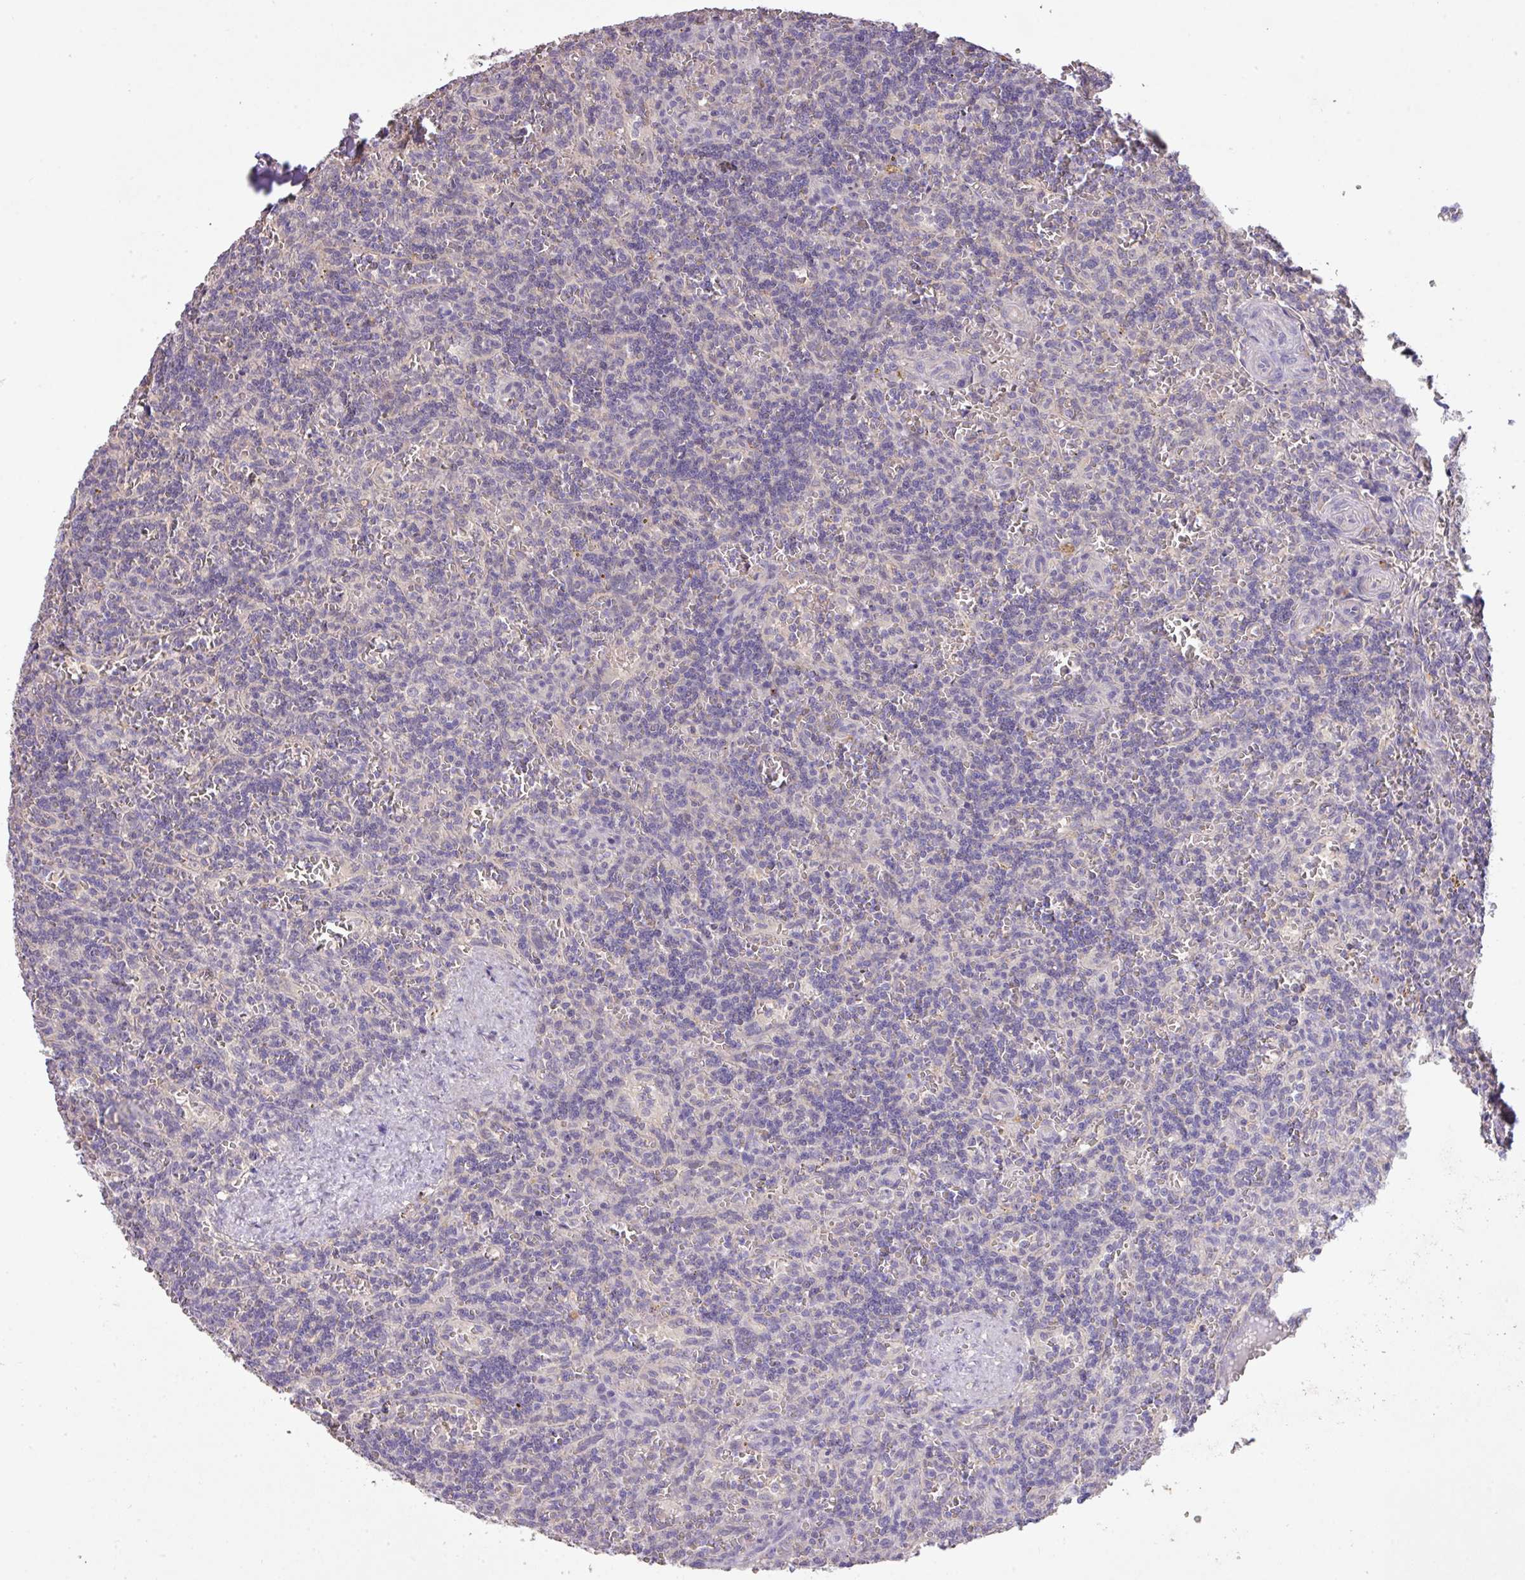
{"staining": {"intensity": "negative", "quantity": "none", "location": "none"}, "tissue": "lymphoma", "cell_type": "Tumor cells", "image_type": "cancer", "snomed": [{"axis": "morphology", "description": "Malignant lymphoma, non-Hodgkin's type, Low grade"}, {"axis": "topography", "description": "Spleen"}], "caption": "Tumor cells show no significant protein expression in lymphoma.", "gene": "PRADC1", "patient": {"sex": "male", "age": 73}}